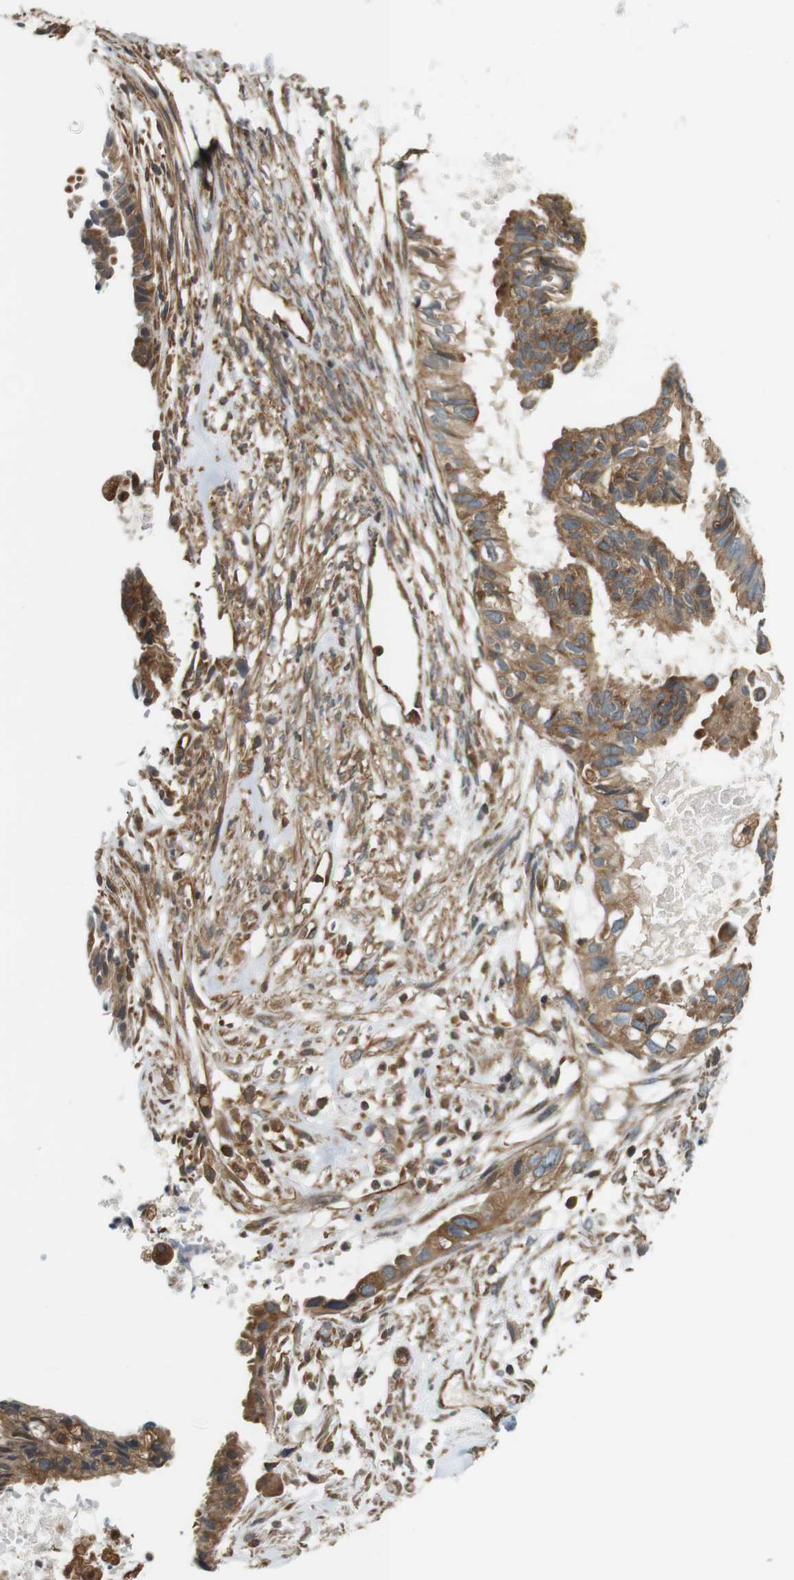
{"staining": {"intensity": "moderate", "quantity": ">75%", "location": "cytoplasmic/membranous"}, "tissue": "cervical cancer", "cell_type": "Tumor cells", "image_type": "cancer", "snomed": [{"axis": "morphology", "description": "Normal tissue, NOS"}, {"axis": "morphology", "description": "Adenocarcinoma, NOS"}, {"axis": "topography", "description": "Cervix"}, {"axis": "topography", "description": "Endometrium"}], "caption": "Cervical cancer stained for a protein shows moderate cytoplasmic/membranous positivity in tumor cells.", "gene": "PA2G4", "patient": {"sex": "female", "age": 86}}